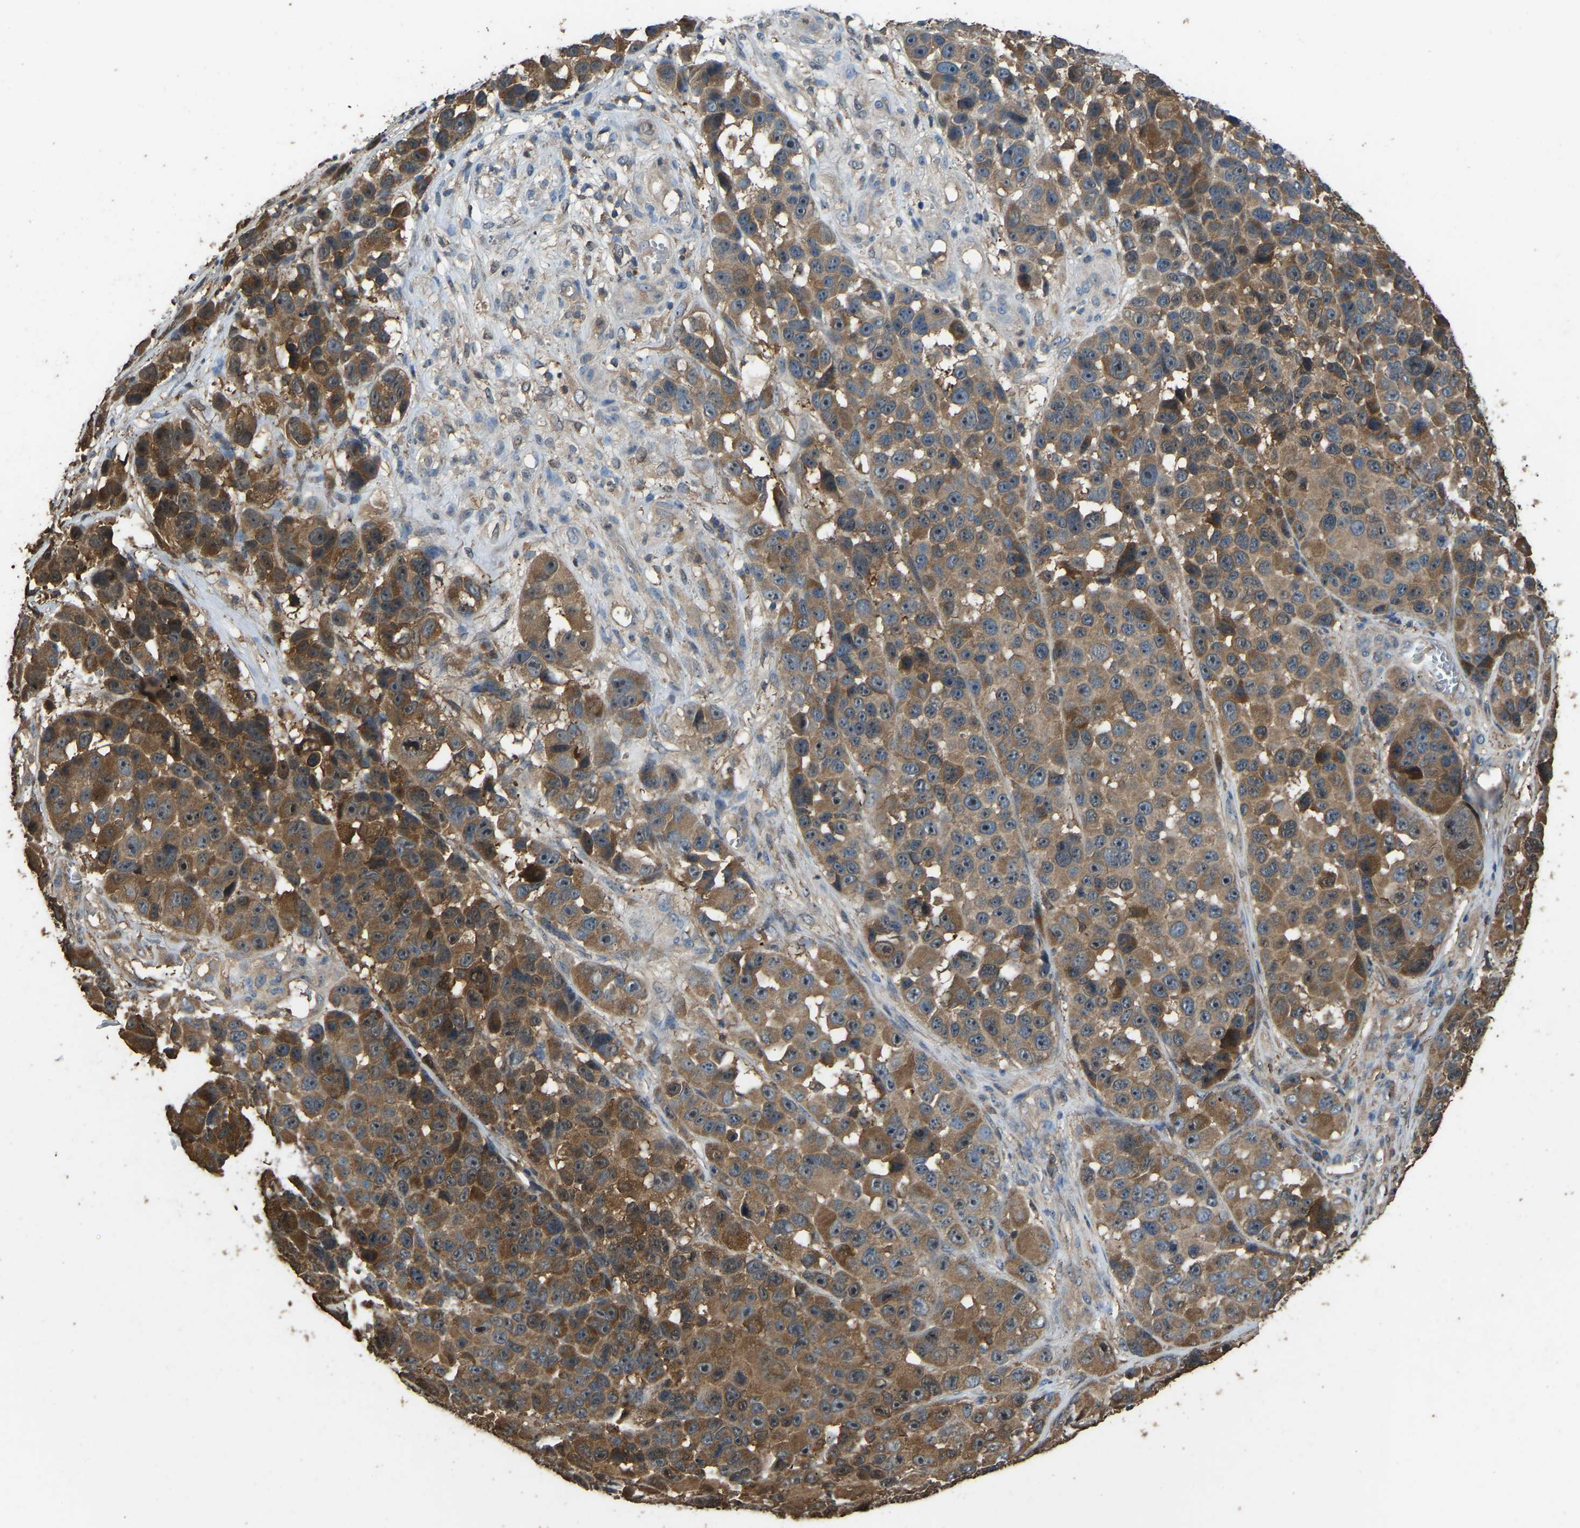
{"staining": {"intensity": "moderate", "quantity": ">75%", "location": "cytoplasmic/membranous"}, "tissue": "melanoma", "cell_type": "Tumor cells", "image_type": "cancer", "snomed": [{"axis": "morphology", "description": "Malignant melanoma, NOS"}, {"axis": "topography", "description": "Skin"}], "caption": "Human melanoma stained with a protein marker reveals moderate staining in tumor cells.", "gene": "FHIT", "patient": {"sex": "male", "age": 53}}